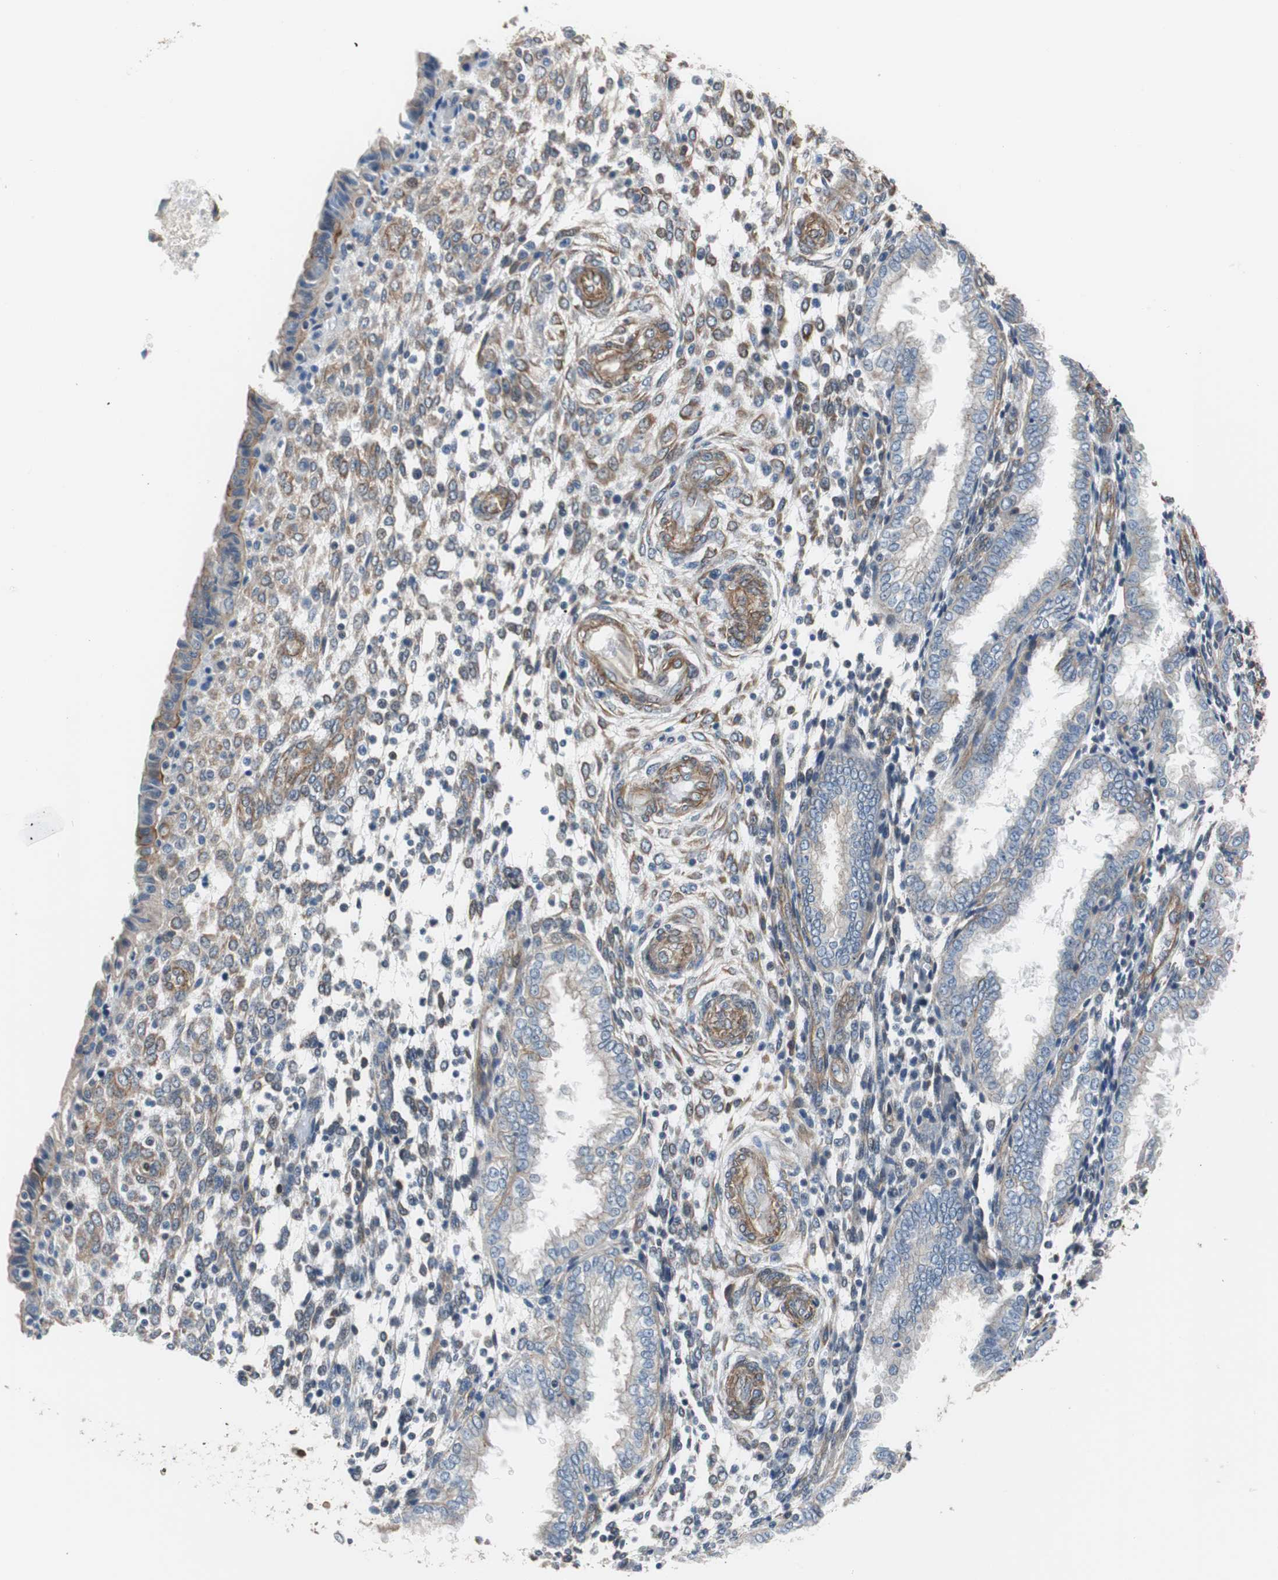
{"staining": {"intensity": "moderate", "quantity": ">75%", "location": "cytoplasmic/membranous"}, "tissue": "endometrium", "cell_type": "Cells in endometrial stroma", "image_type": "normal", "snomed": [{"axis": "morphology", "description": "Normal tissue, NOS"}, {"axis": "topography", "description": "Endometrium"}], "caption": "This is an image of immunohistochemistry staining of unremarkable endometrium, which shows moderate positivity in the cytoplasmic/membranous of cells in endometrial stroma.", "gene": "KIF3B", "patient": {"sex": "female", "age": 33}}